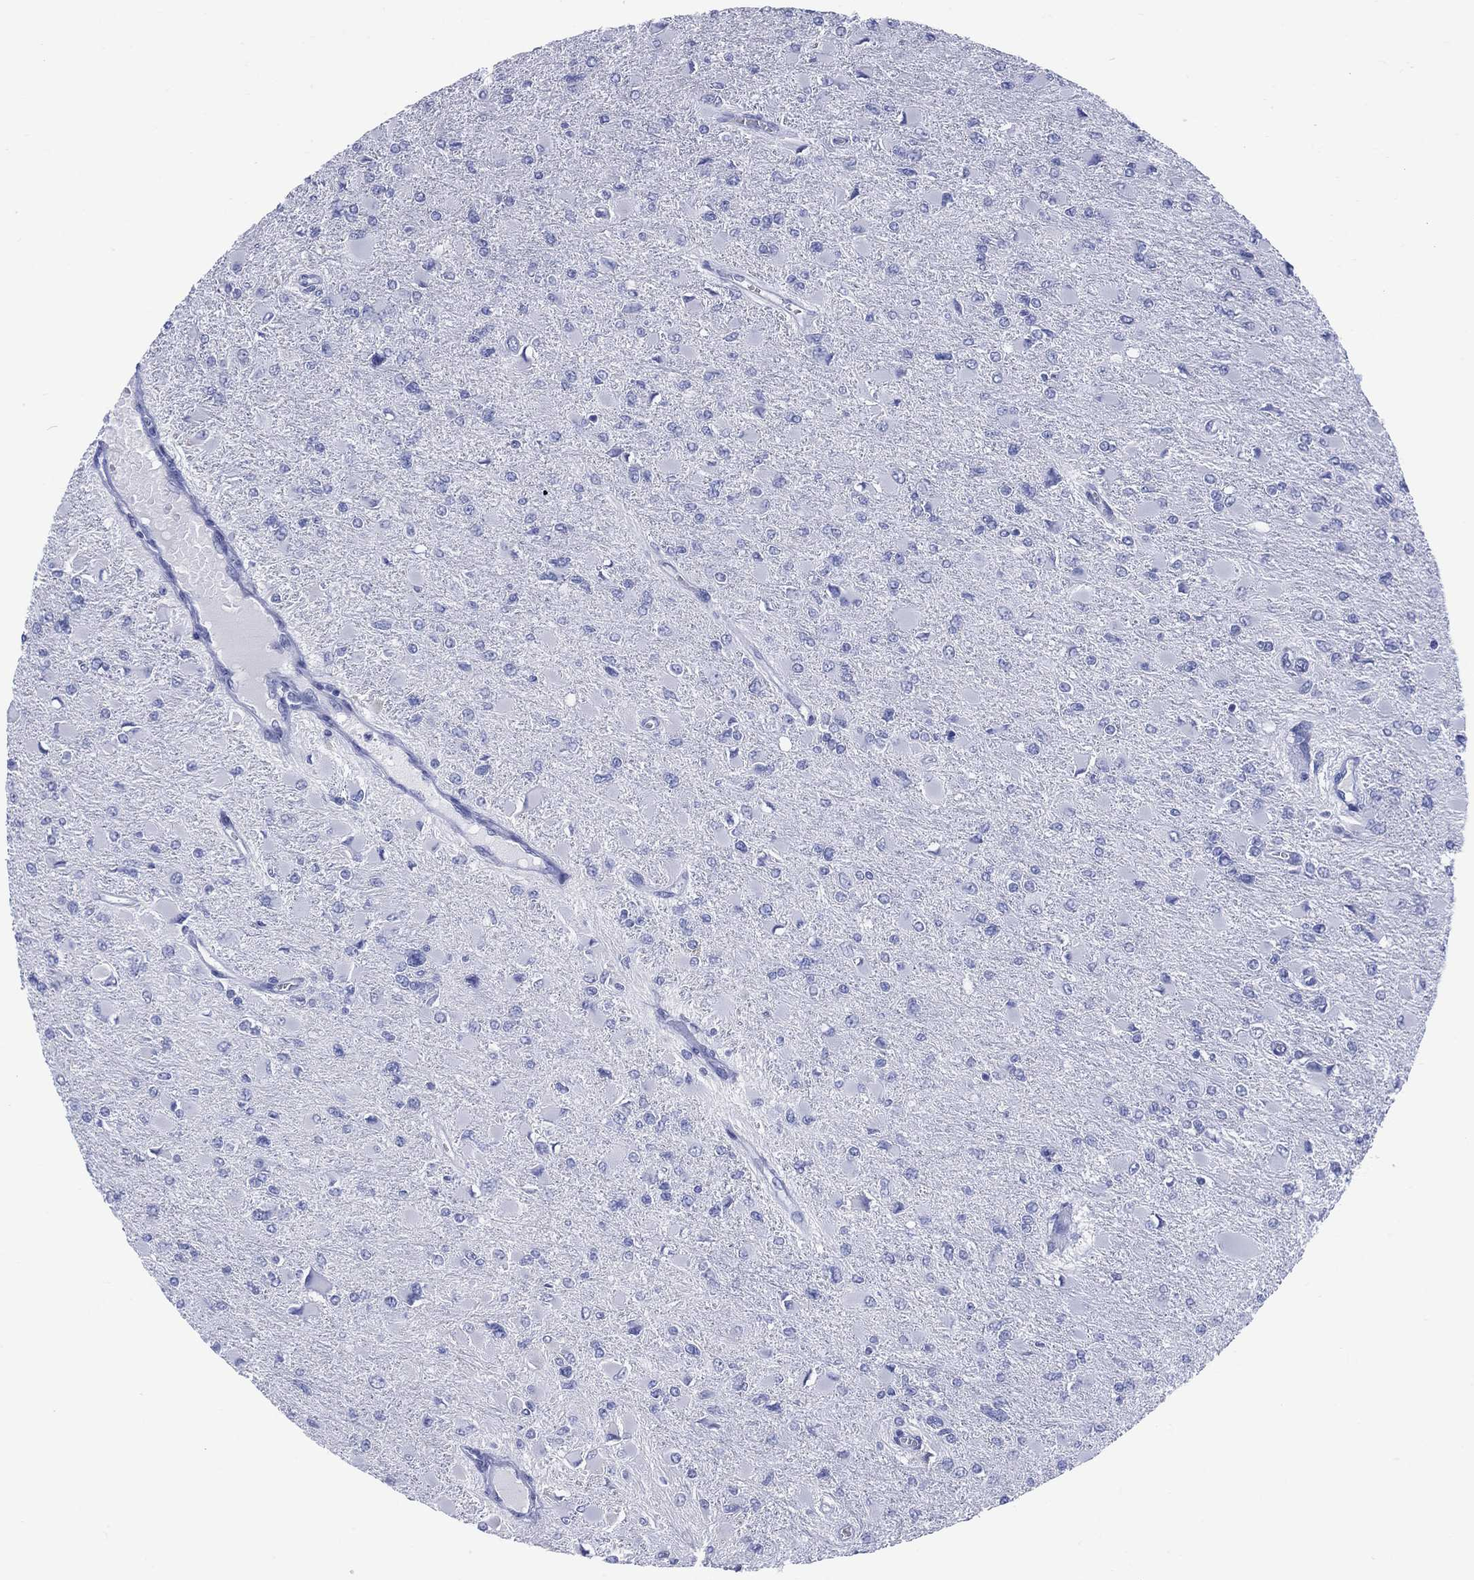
{"staining": {"intensity": "negative", "quantity": "none", "location": "none"}, "tissue": "glioma", "cell_type": "Tumor cells", "image_type": "cancer", "snomed": [{"axis": "morphology", "description": "Glioma, malignant, High grade"}, {"axis": "topography", "description": "Cerebral cortex"}], "caption": "Glioma was stained to show a protein in brown. There is no significant expression in tumor cells.", "gene": "LRRD1", "patient": {"sex": "female", "age": 36}}